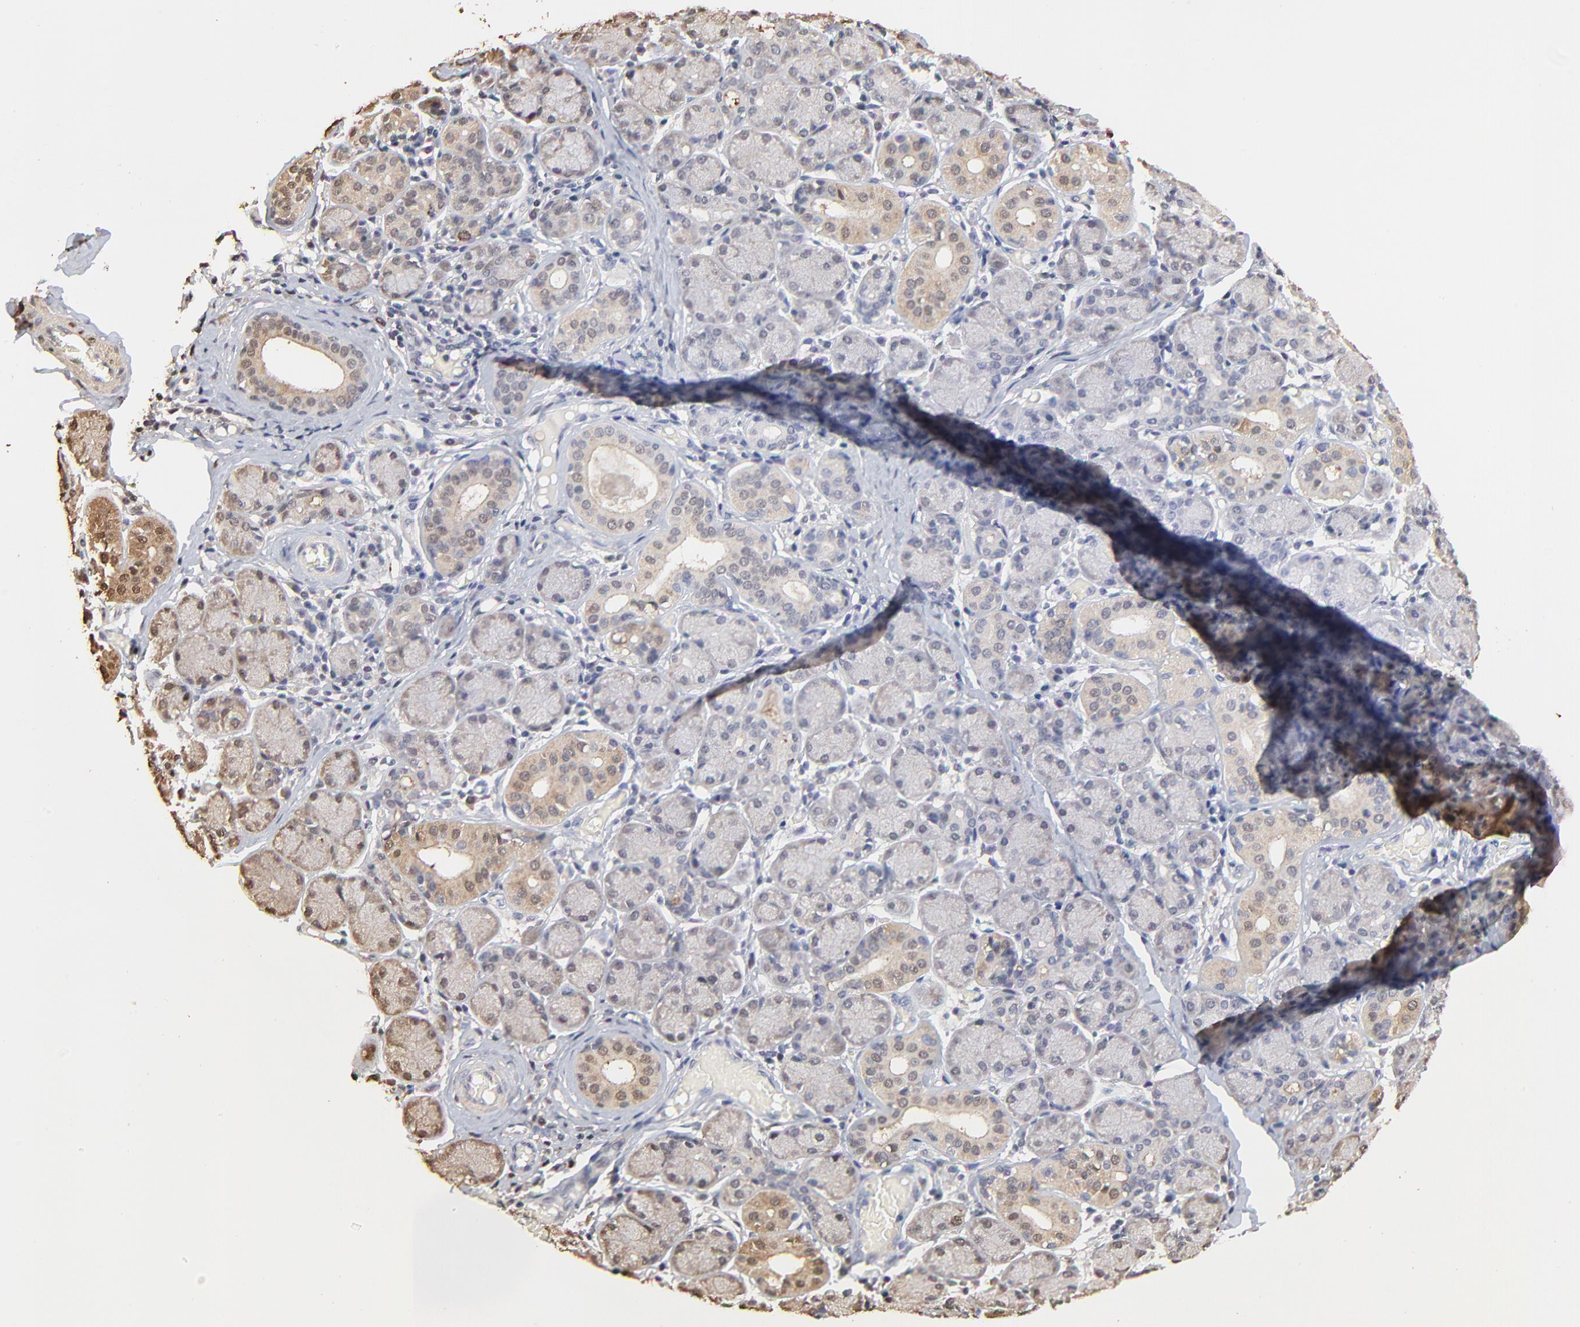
{"staining": {"intensity": "weak", "quantity": "<25%", "location": "cytoplasmic/membranous,nuclear"}, "tissue": "salivary gland", "cell_type": "Glandular cells", "image_type": "normal", "snomed": [{"axis": "morphology", "description": "Normal tissue, NOS"}, {"axis": "topography", "description": "Salivary gland"}], "caption": "Immunohistochemistry (IHC) image of unremarkable salivary gland stained for a protein (brown), which reveals no staining in glandular cells.", "gene": "BIRC5", "patient": {"sex": "female", "age": 24}}